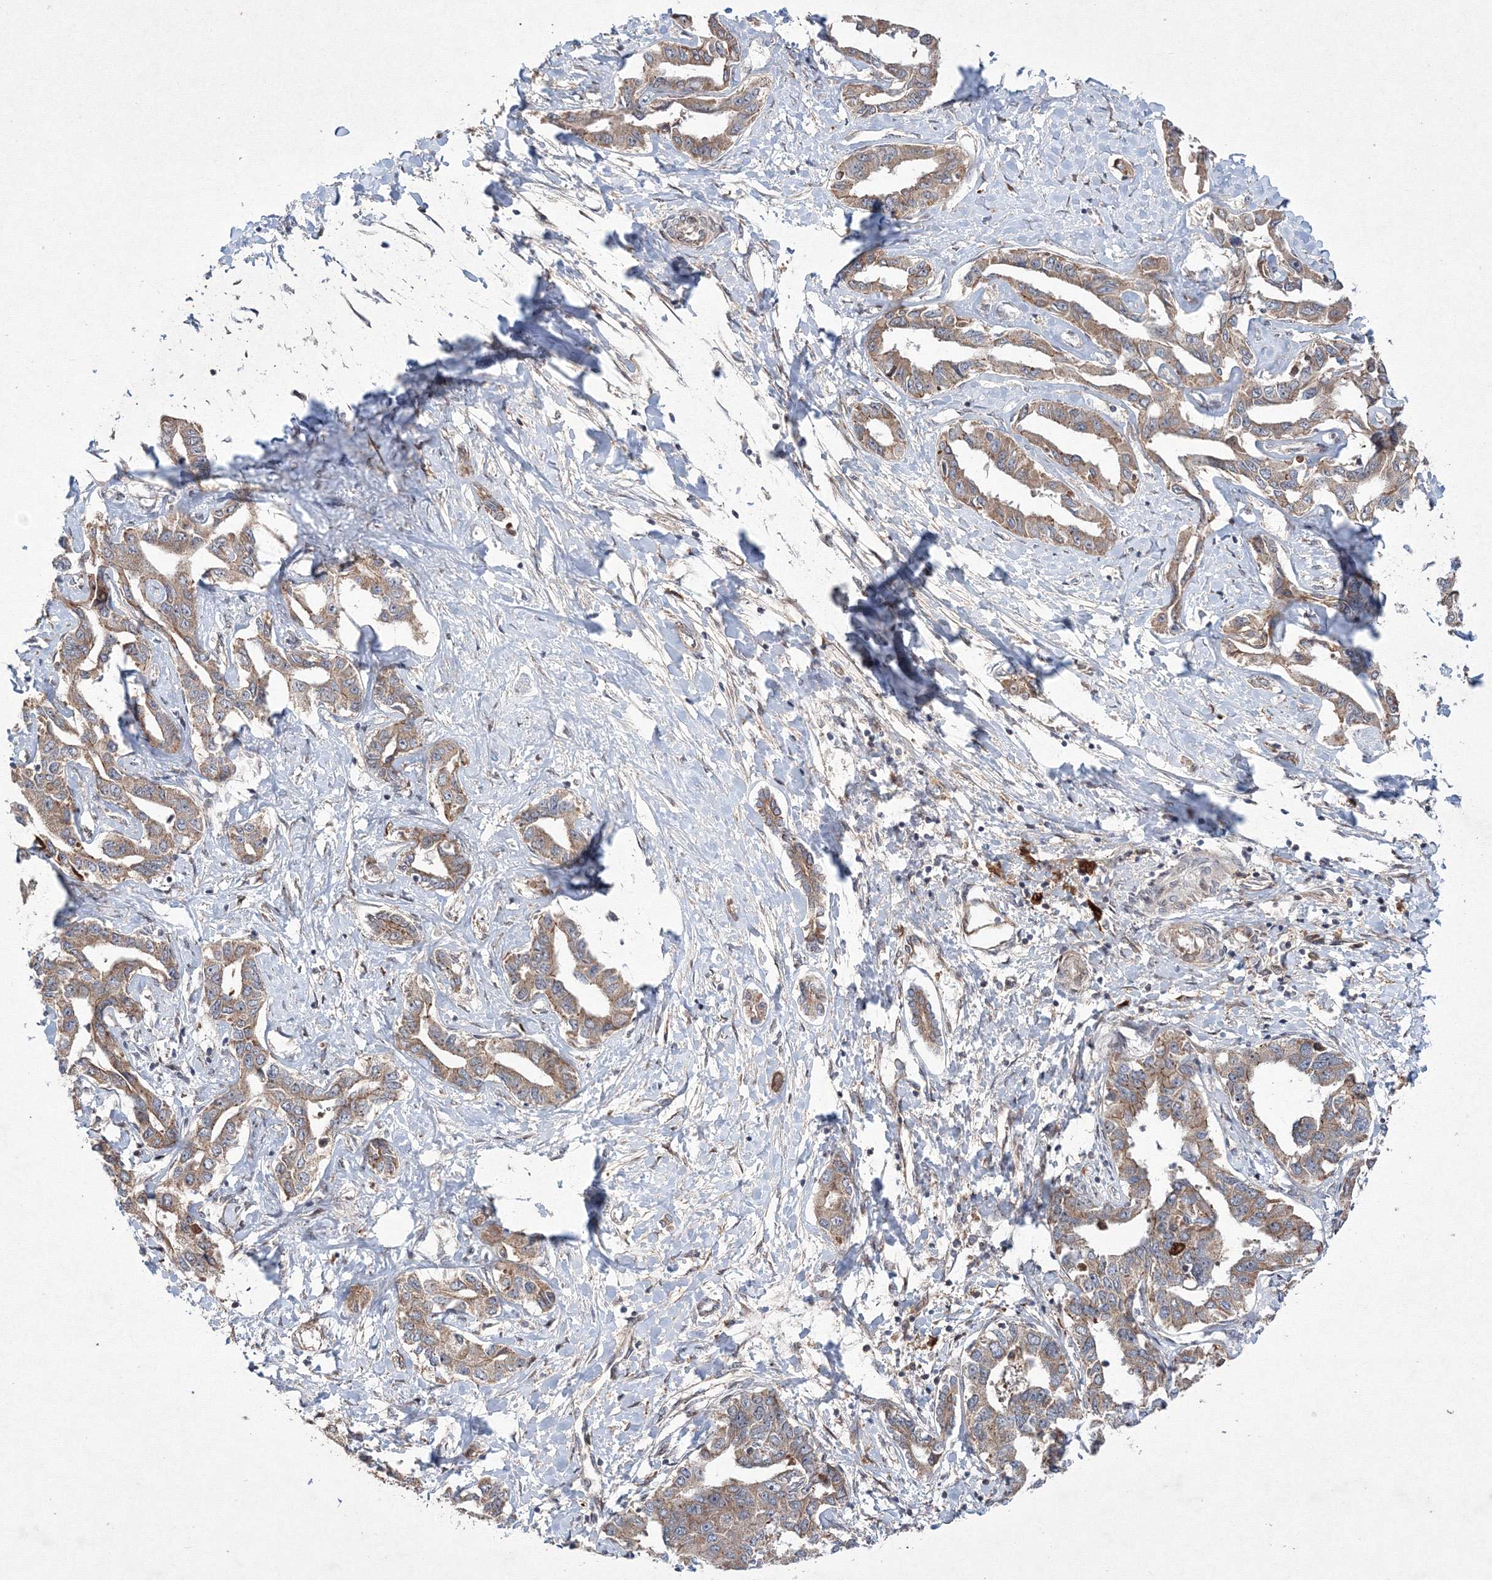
{"staining": {"intensity": "moderate", "quantity": ">75%", "location": "cytoplasmic/membranous"}, "tissue": "liver cancer", "cell_type": "Tumor cells", "image_type": "cancer", "snomed": [{"axis": "morphology", "description": "Cholangiocarcinoma"}, {"axis": "topography", "description": "Liver"}], "caption": "A brown stain shows moderate cytoplasmic/membranous expression of a protein in human cholangiocarcinoma (liver) tumor cells.", "gene": "RANBP3L", "patient": {"sex": "male", "age": 59}}